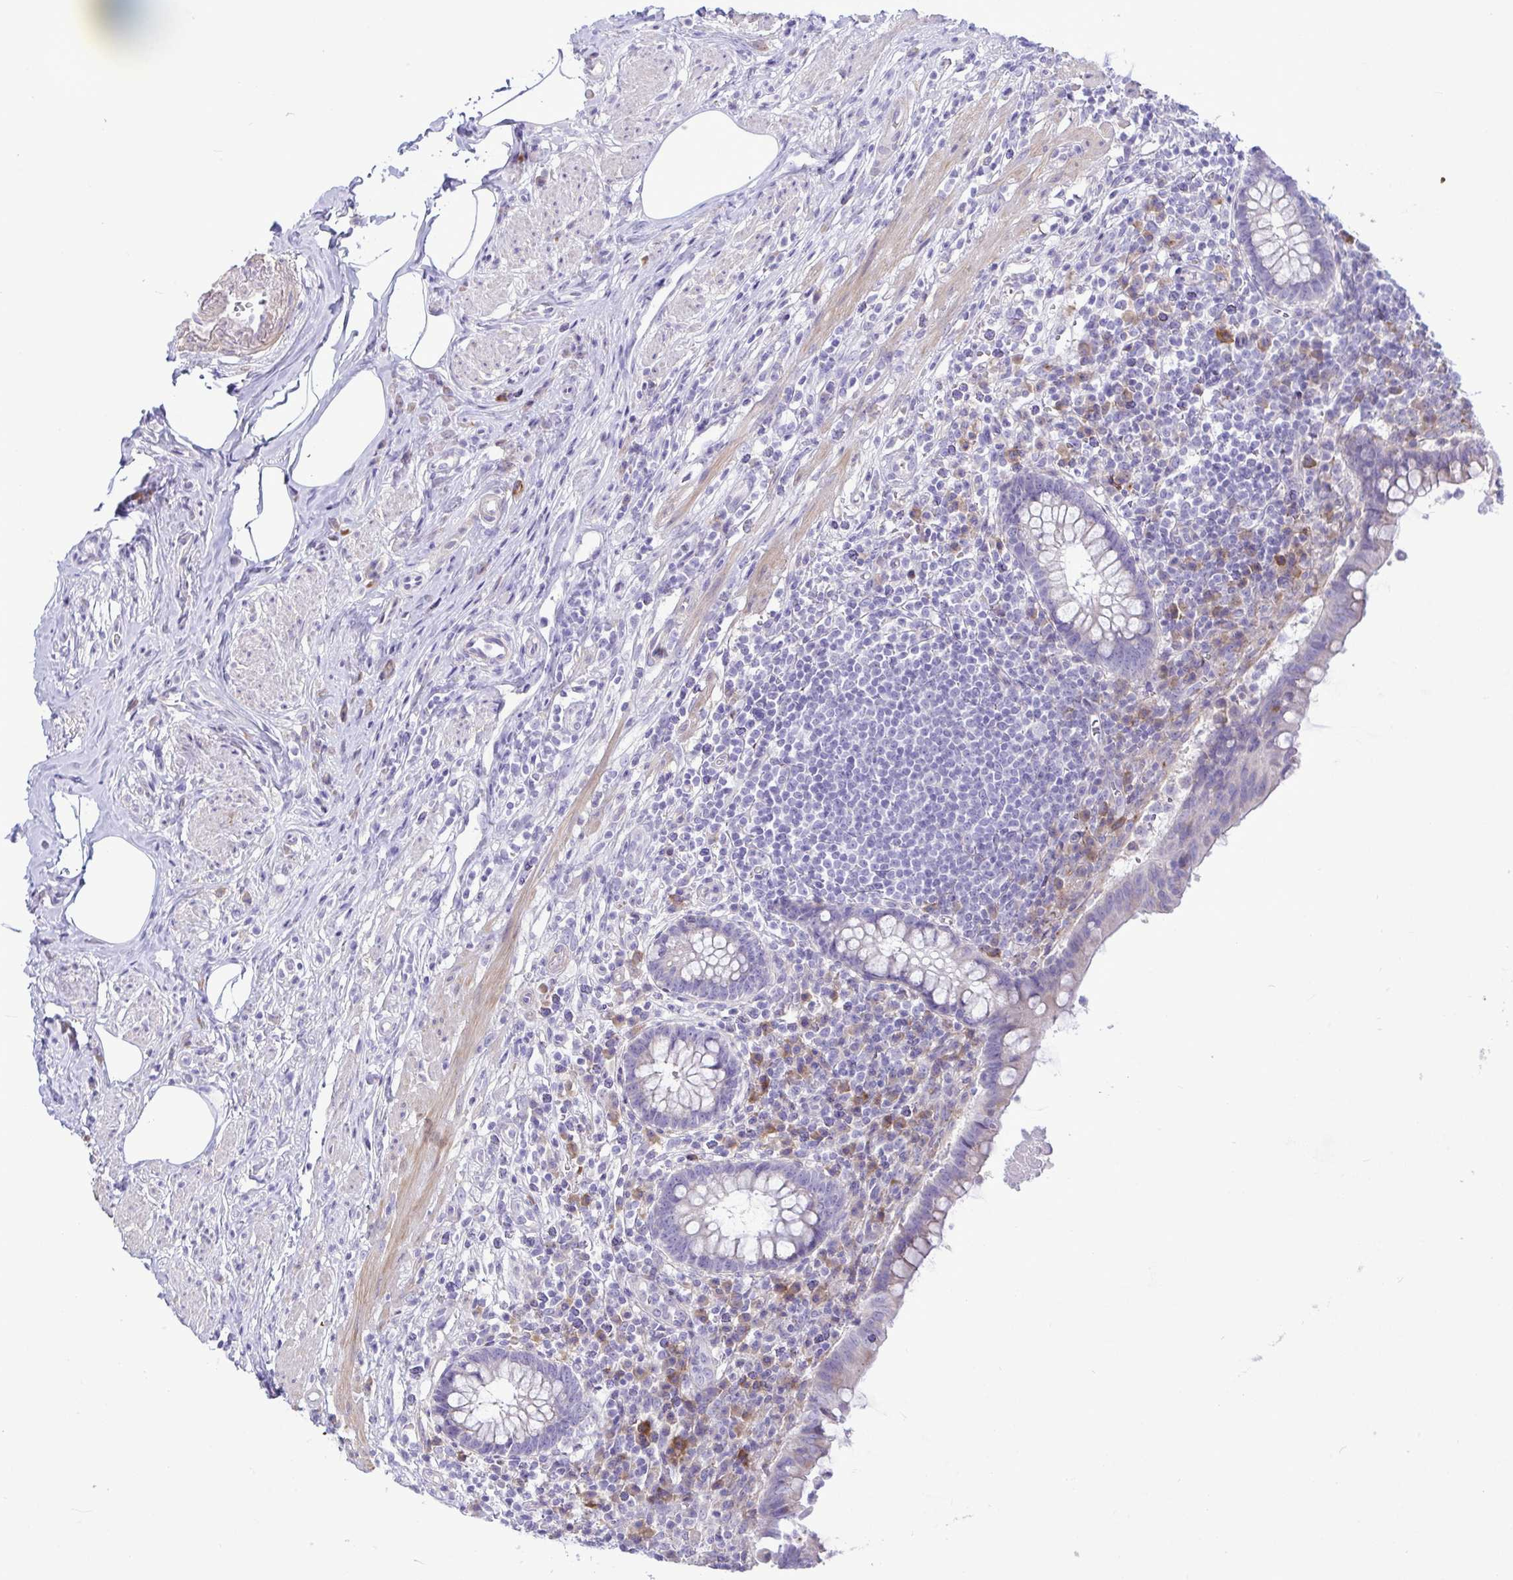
{"staining": {"intensity": "weak", "quantity": "<25%", "location": "cytoplasmic/membranous"}, "tissue": "appendix", "cell_type": "Glandular cells", "image_type": "normal", "snomed": [{"axis": "morphology", "description": "Normal tissue, NOS"}, {"axis": "topography", "description": "Appendix"}], "caption": "Glandular cells are negative for protein expression in unremarkable human appendix. (DAB immunohistochemistry (IHC) with hematoxylin counter stain).", "gene": "FAM86B1", "patient": {"sex": "female", "age": 56}}